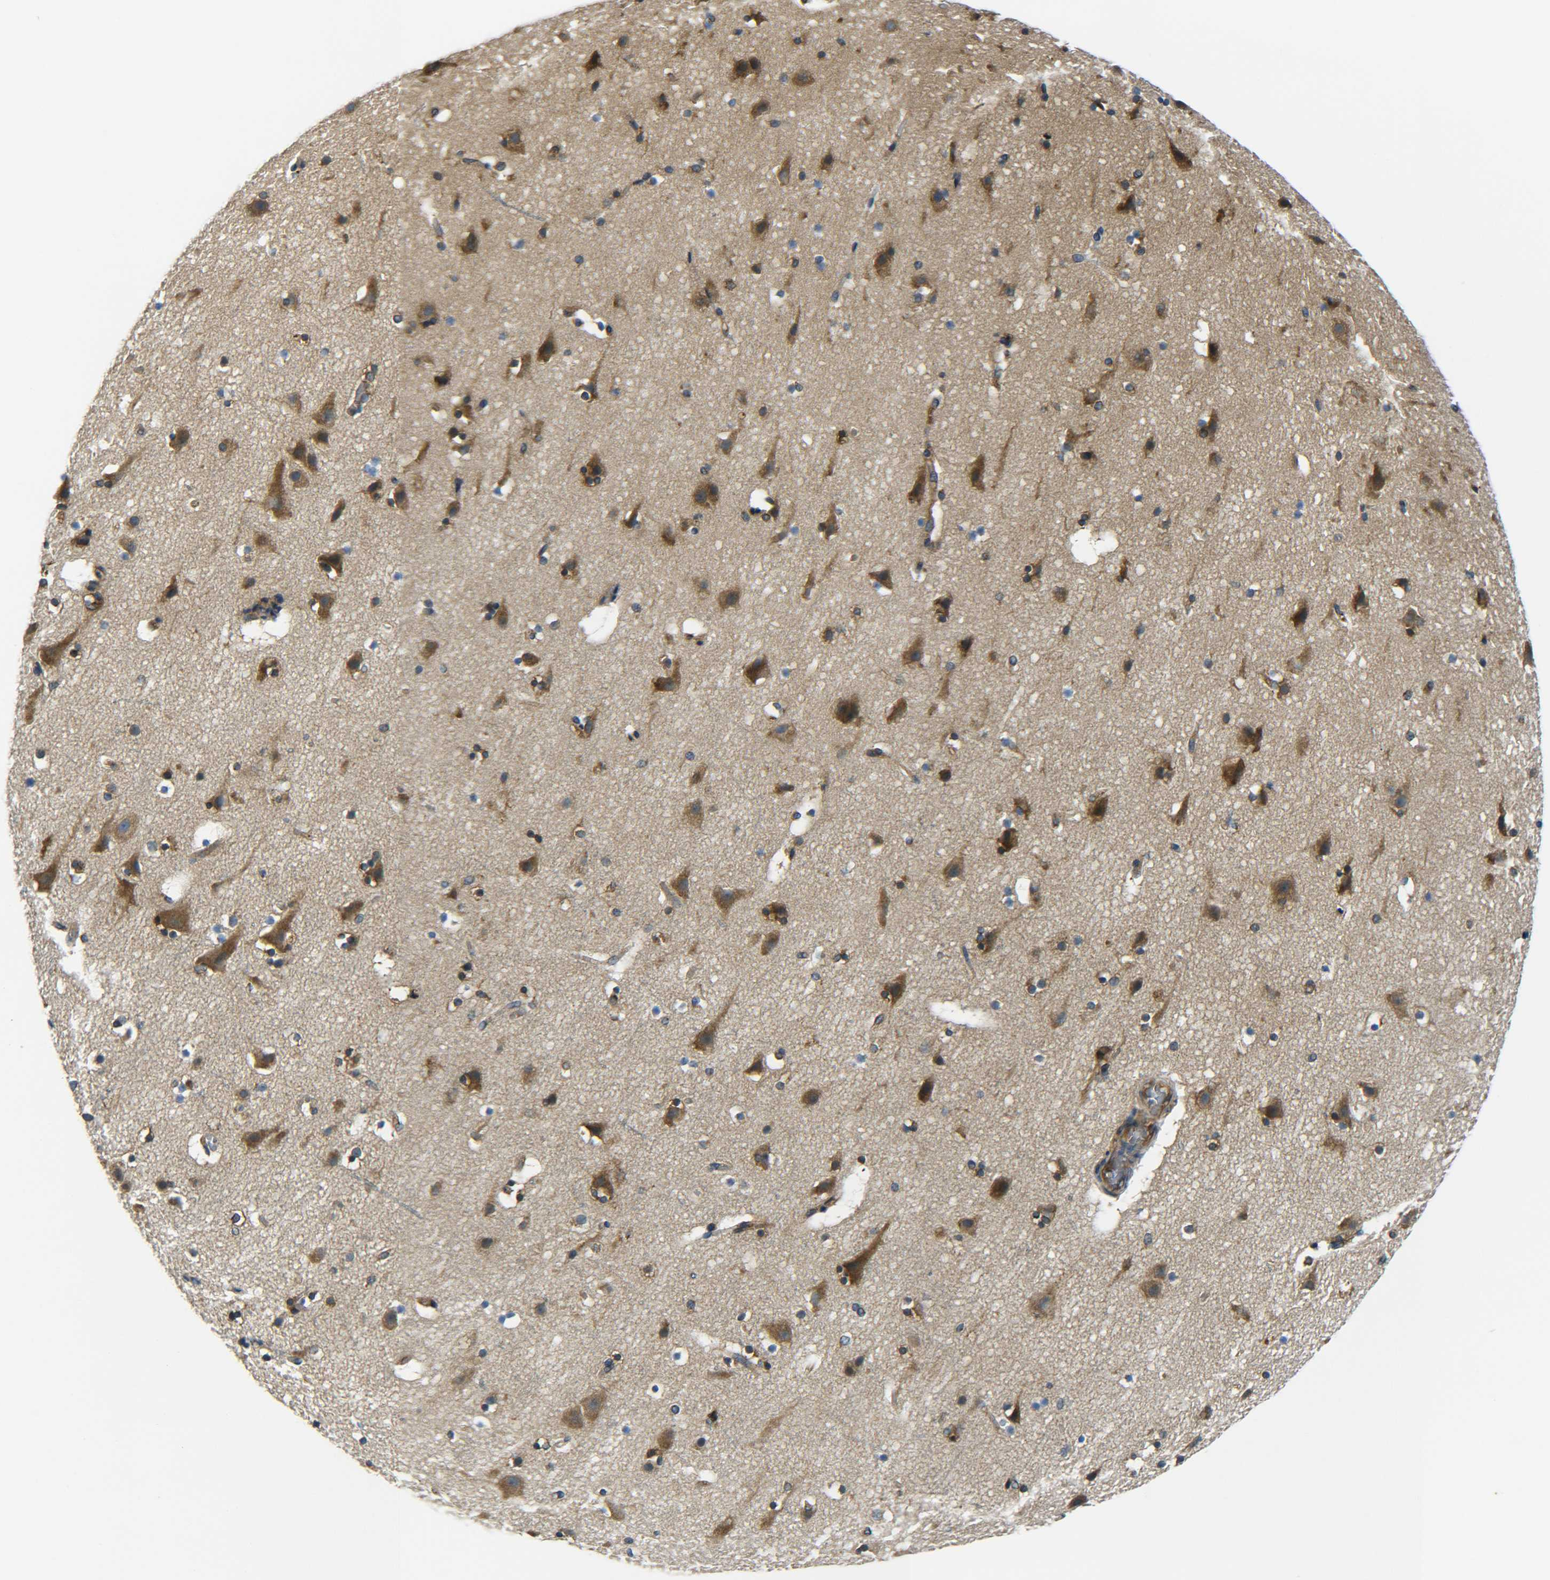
{"staining": {"intensity": "moderate", "quantity": ">75%", "location": "cytoplasmic/membranous"}, "tissue": "cerebral cortex", "cell_type": "Endothelial cells", "image_type": "normal", "snomed": [{"axis": "morphology", "description": "Normal tissue, NOS"}, {"axis": "topography", "description": "Cerebral cortex"}], "caption": "Protein expression analysis of unremarkable cerebral cortex exhibits moderate cytoplasmic/membranous positivity in about >75% of endothelial cells. (DAB IHC with brightfield microscopy, high magnification).", "gene": "PREB", "patient": {"sex": "male", "age": 45}}